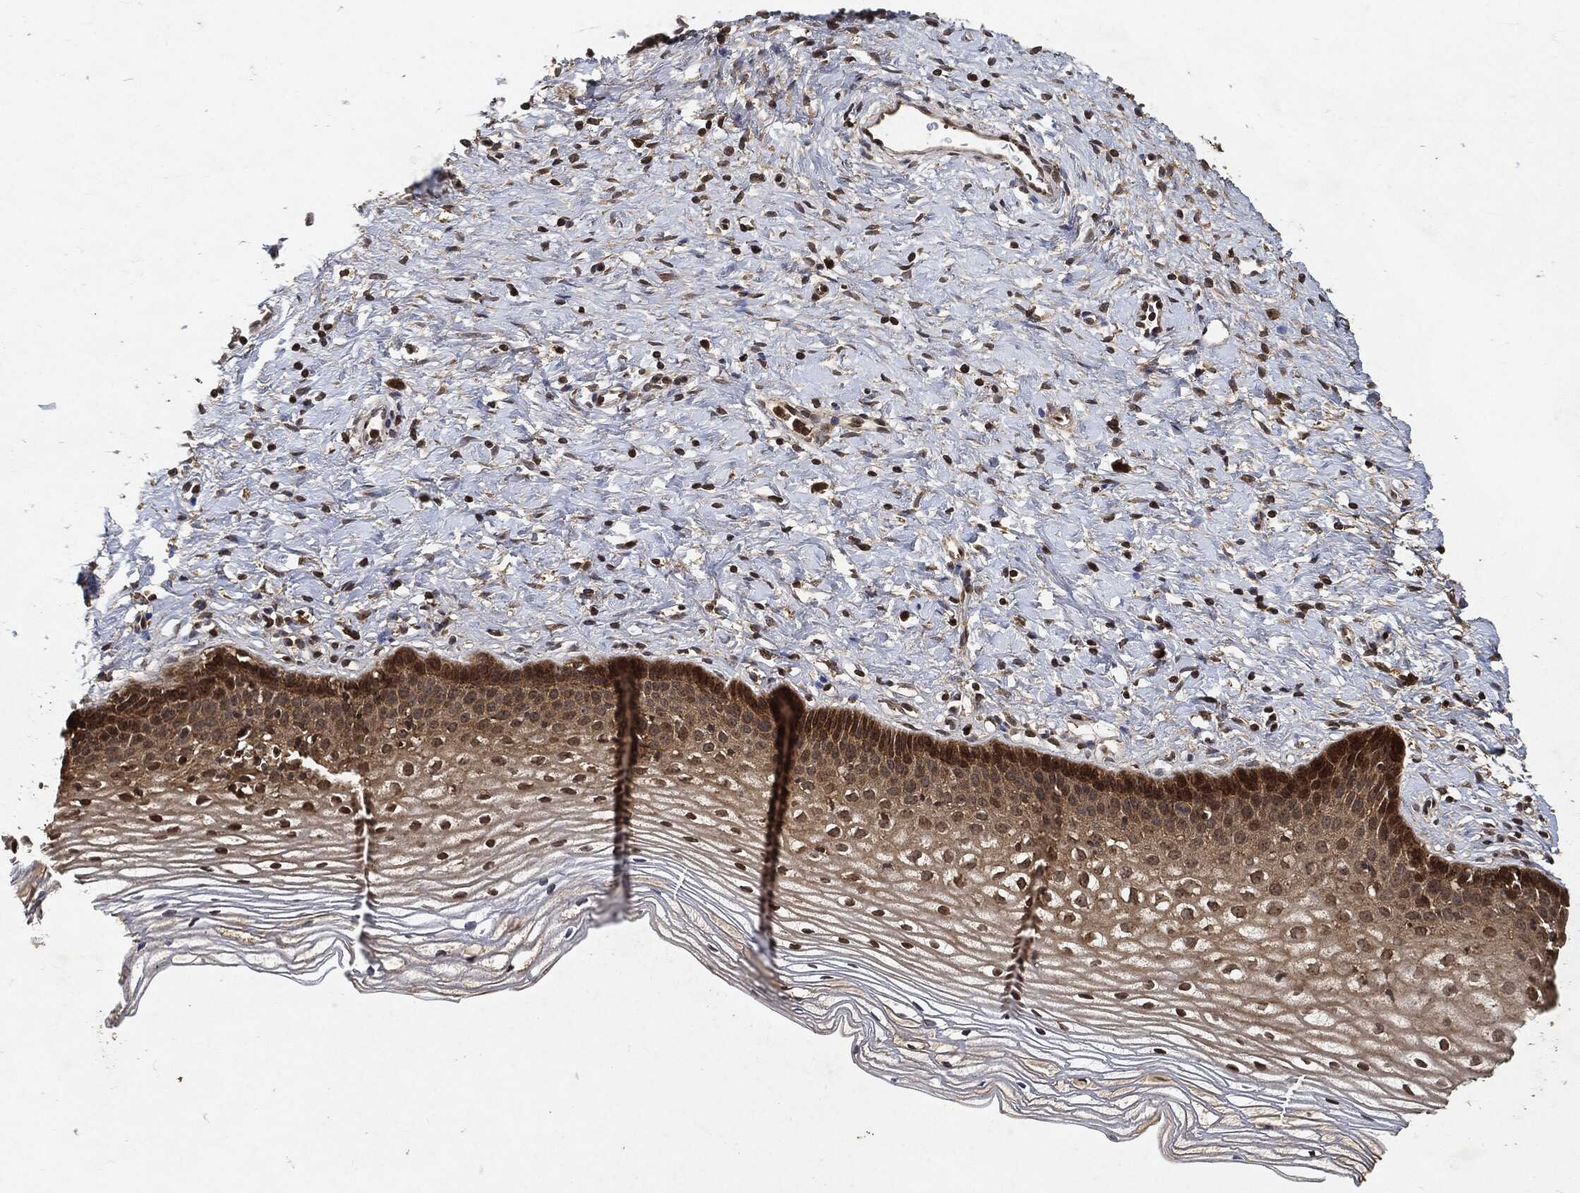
{"staining": {"intensity": "moderate", "quantity": "25%-75%", "location": "cytoplasmic/membranous"}, "tissue": "cervix", "cell_type": "Squamous epithelial cells", "image_type": "normal", "snomed": [{"axis": "morphology", "description": "Normal tissue, NOS"}, {"axis": "topography", "description": "Cervix"}], "caption": "Immunohistochemistry staining of unremarkable cervix, which exhibits medium levels of moderate cytoplasmic/membranous staining in about 25%-75% of squamous epithelial cells indicating moderate cytoplasmic/membranous protein expression. The staining was performed using DAB (brown) for protein detection and nuclei were counterstained in hematoxylin (blue).", "gene": "ZNF226", "patient": {"sex": "female", "age": 39}}